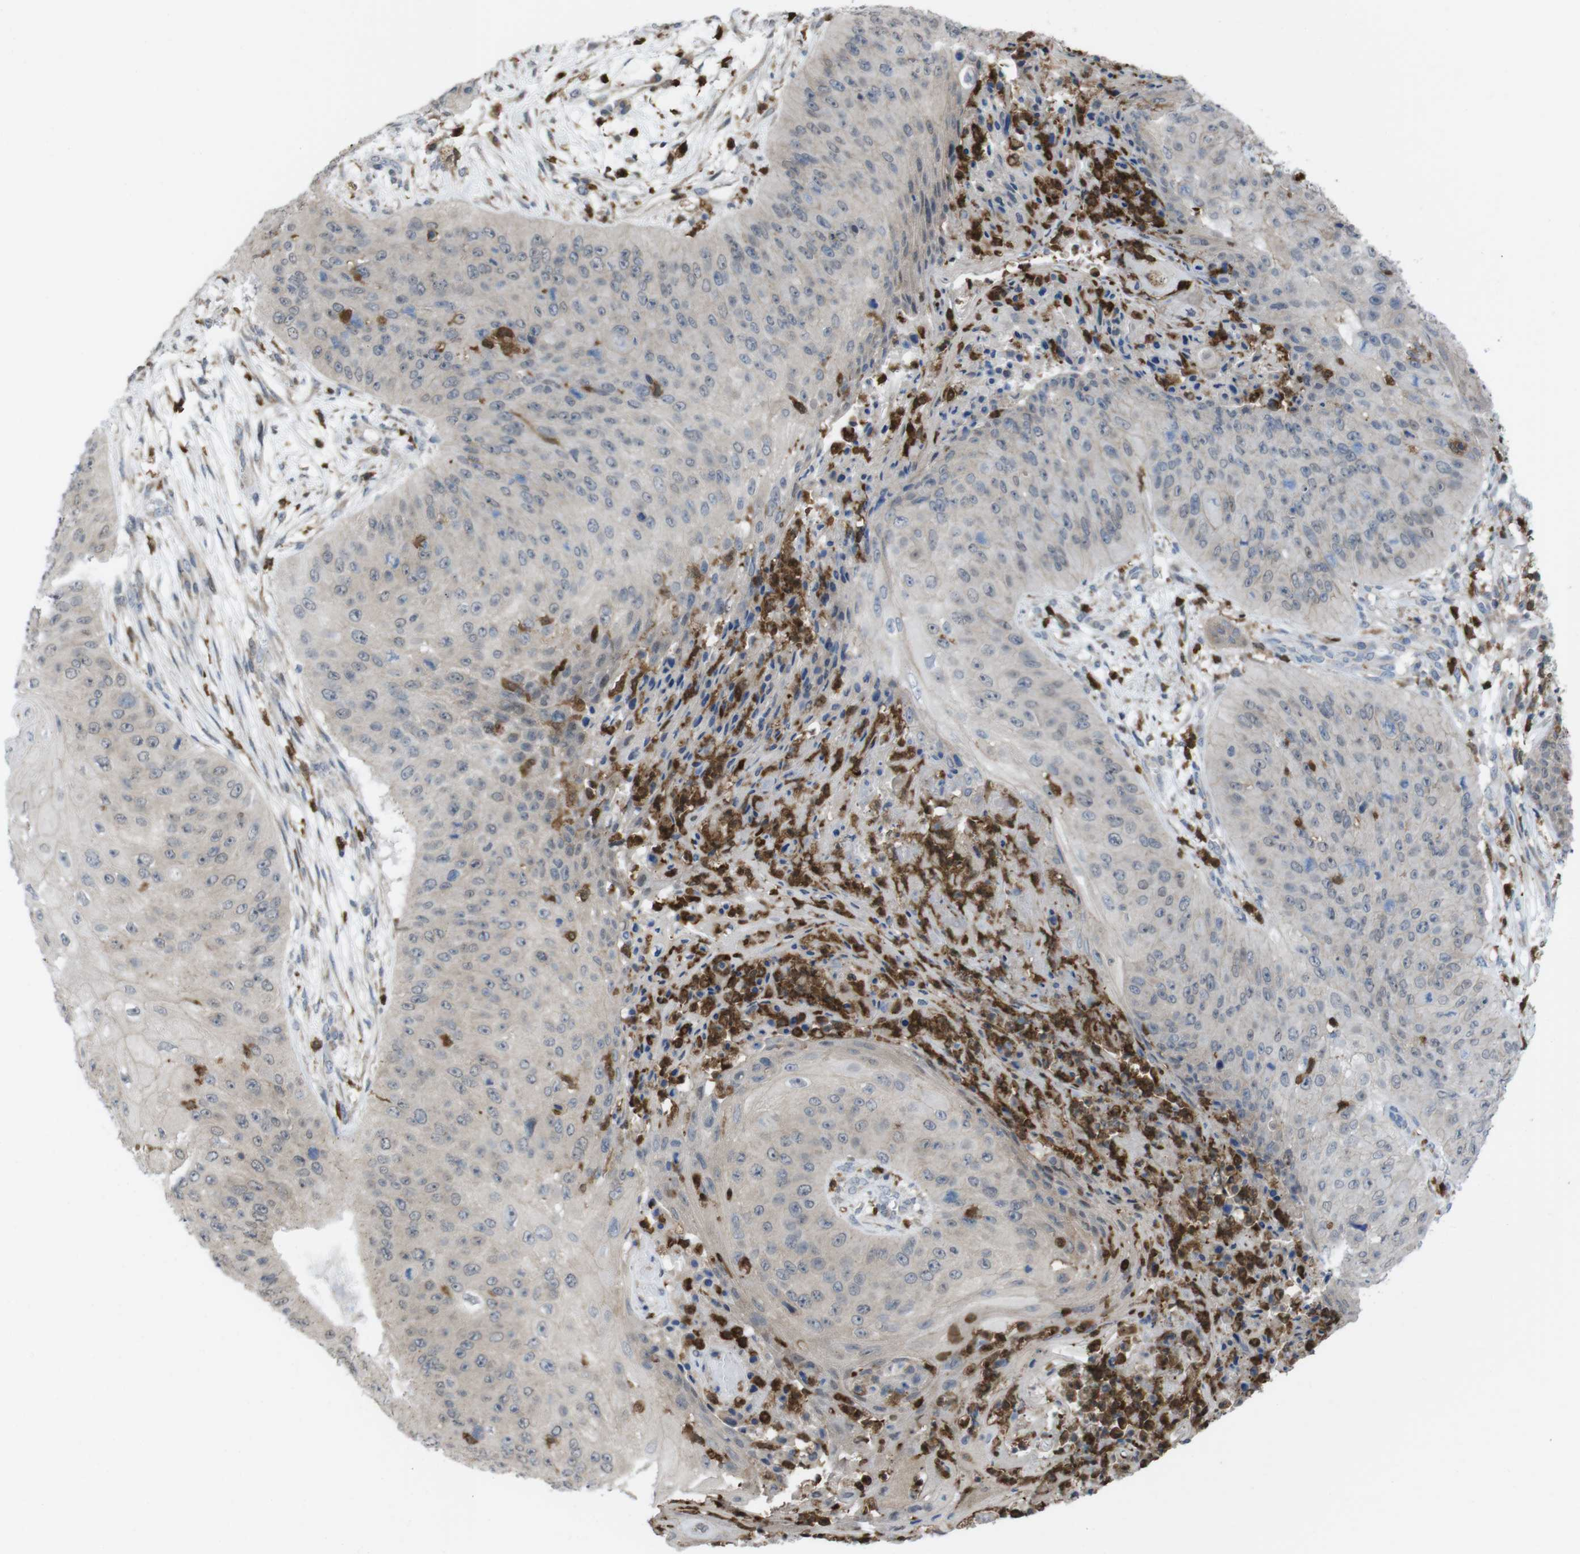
{"staining": {"intensity": "negative", "quantity": "none", "location": "none"}, "tissue": "skin cancer", "cell_type": "Tumor cells", "image_type": "cancer", "snomed": [{"axis": "morphology", "description": "Squamous cell carcinoma, NOS"}, {"axis": "topography", "description": "Skin"}], "caption": "The histopathology image shows no significant positivity in tumor cells of skin cancer.", "gene": "PRKCD", "patient": {"sex": "female", "age": 80}}